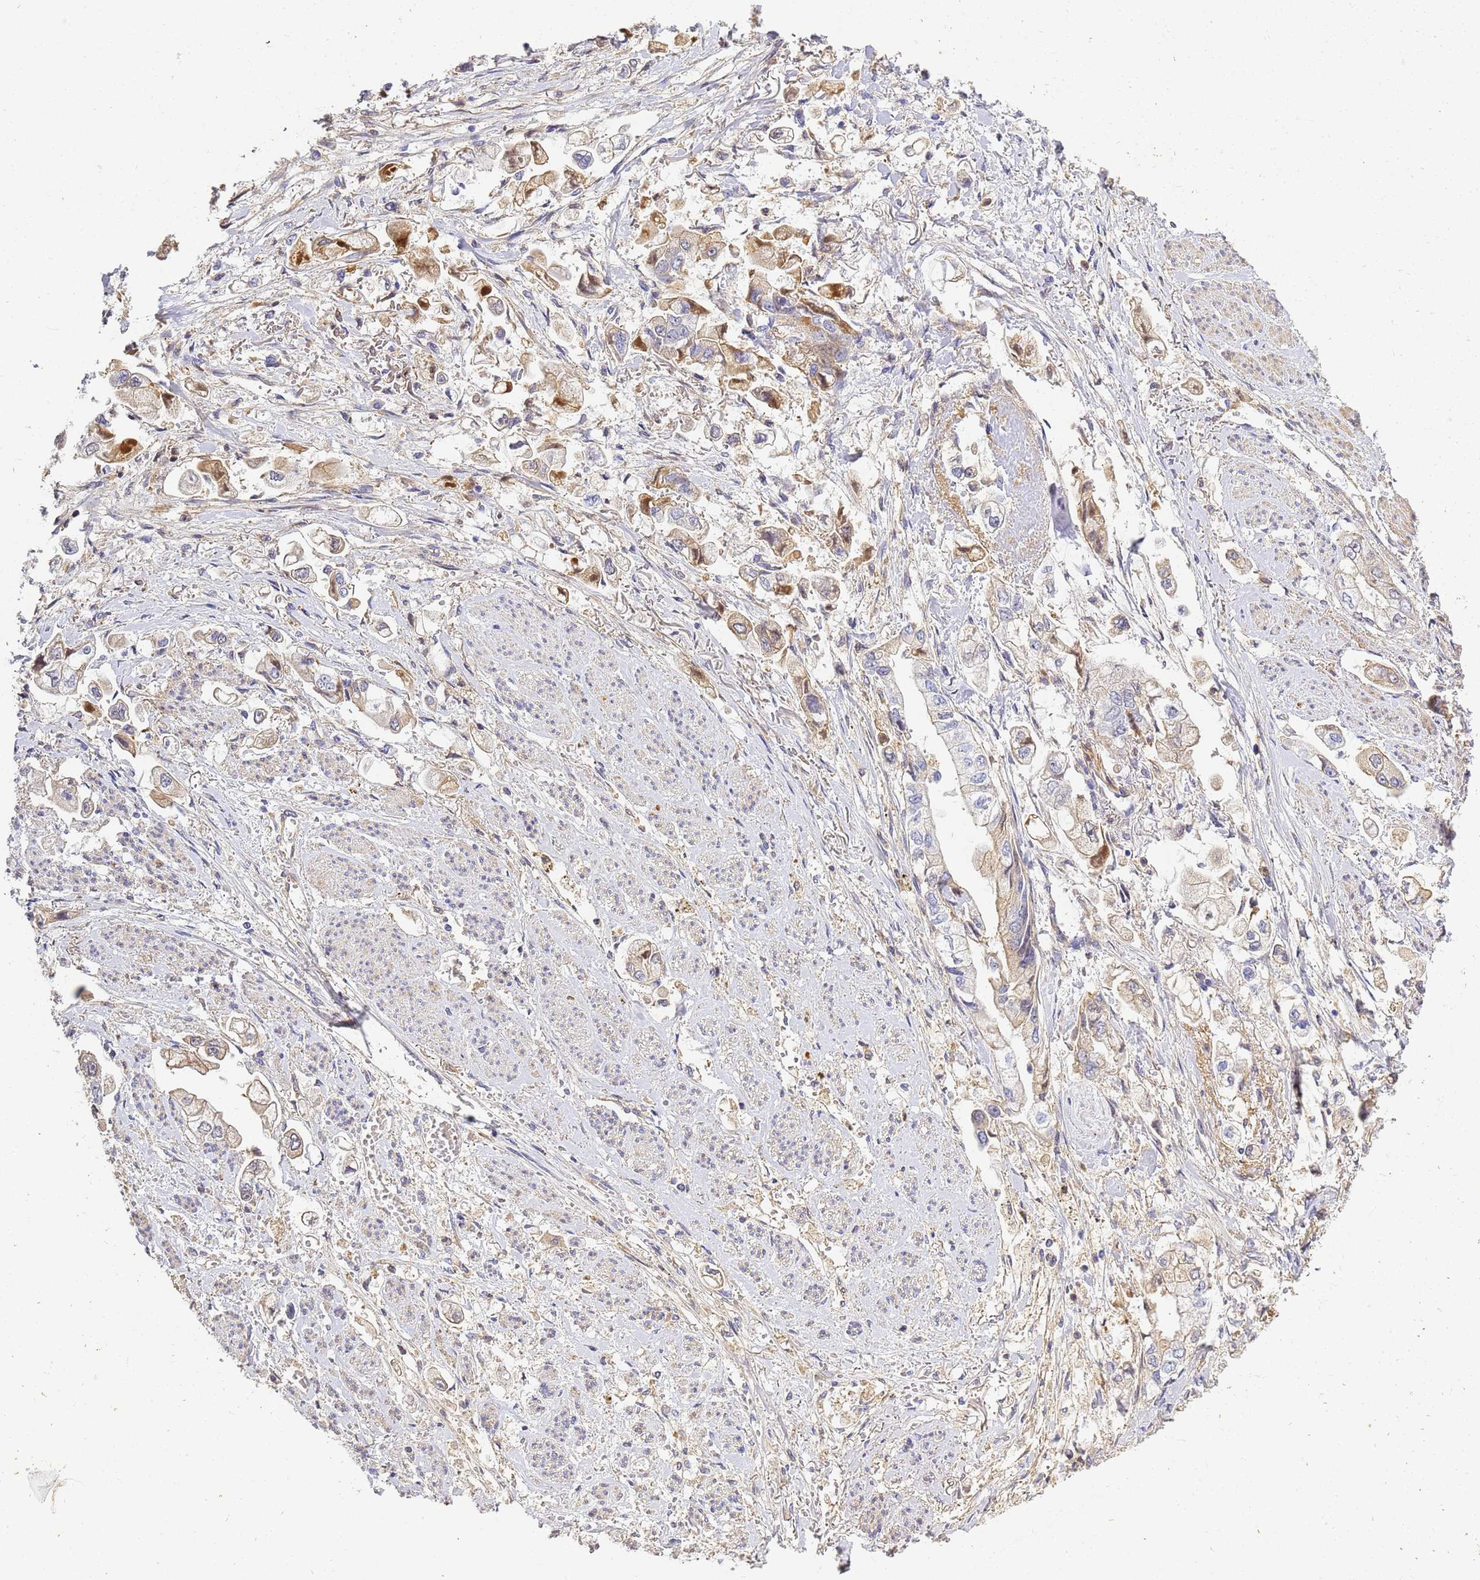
{"staining": {"intensity": "moderate", "quantity": "<25%", "location": "cytoplasmic/membranous"}, "tissue": "stomach cancer", "cell_type": "Tumor cells", "image_type": "cancer", "snomed": [{"axis": "morphology", "description": "Adenocarcinoma, NOS"}, {"axis": "topography", "description": "Stomach"}], "caption": "Immunohistochemical staining of stomach cancer displays moderate cytoplasmic/membranous protein expression in about <25% of tumor cells.", "gene": "CFH", "patient": {"sex": "male", "age": 62}}